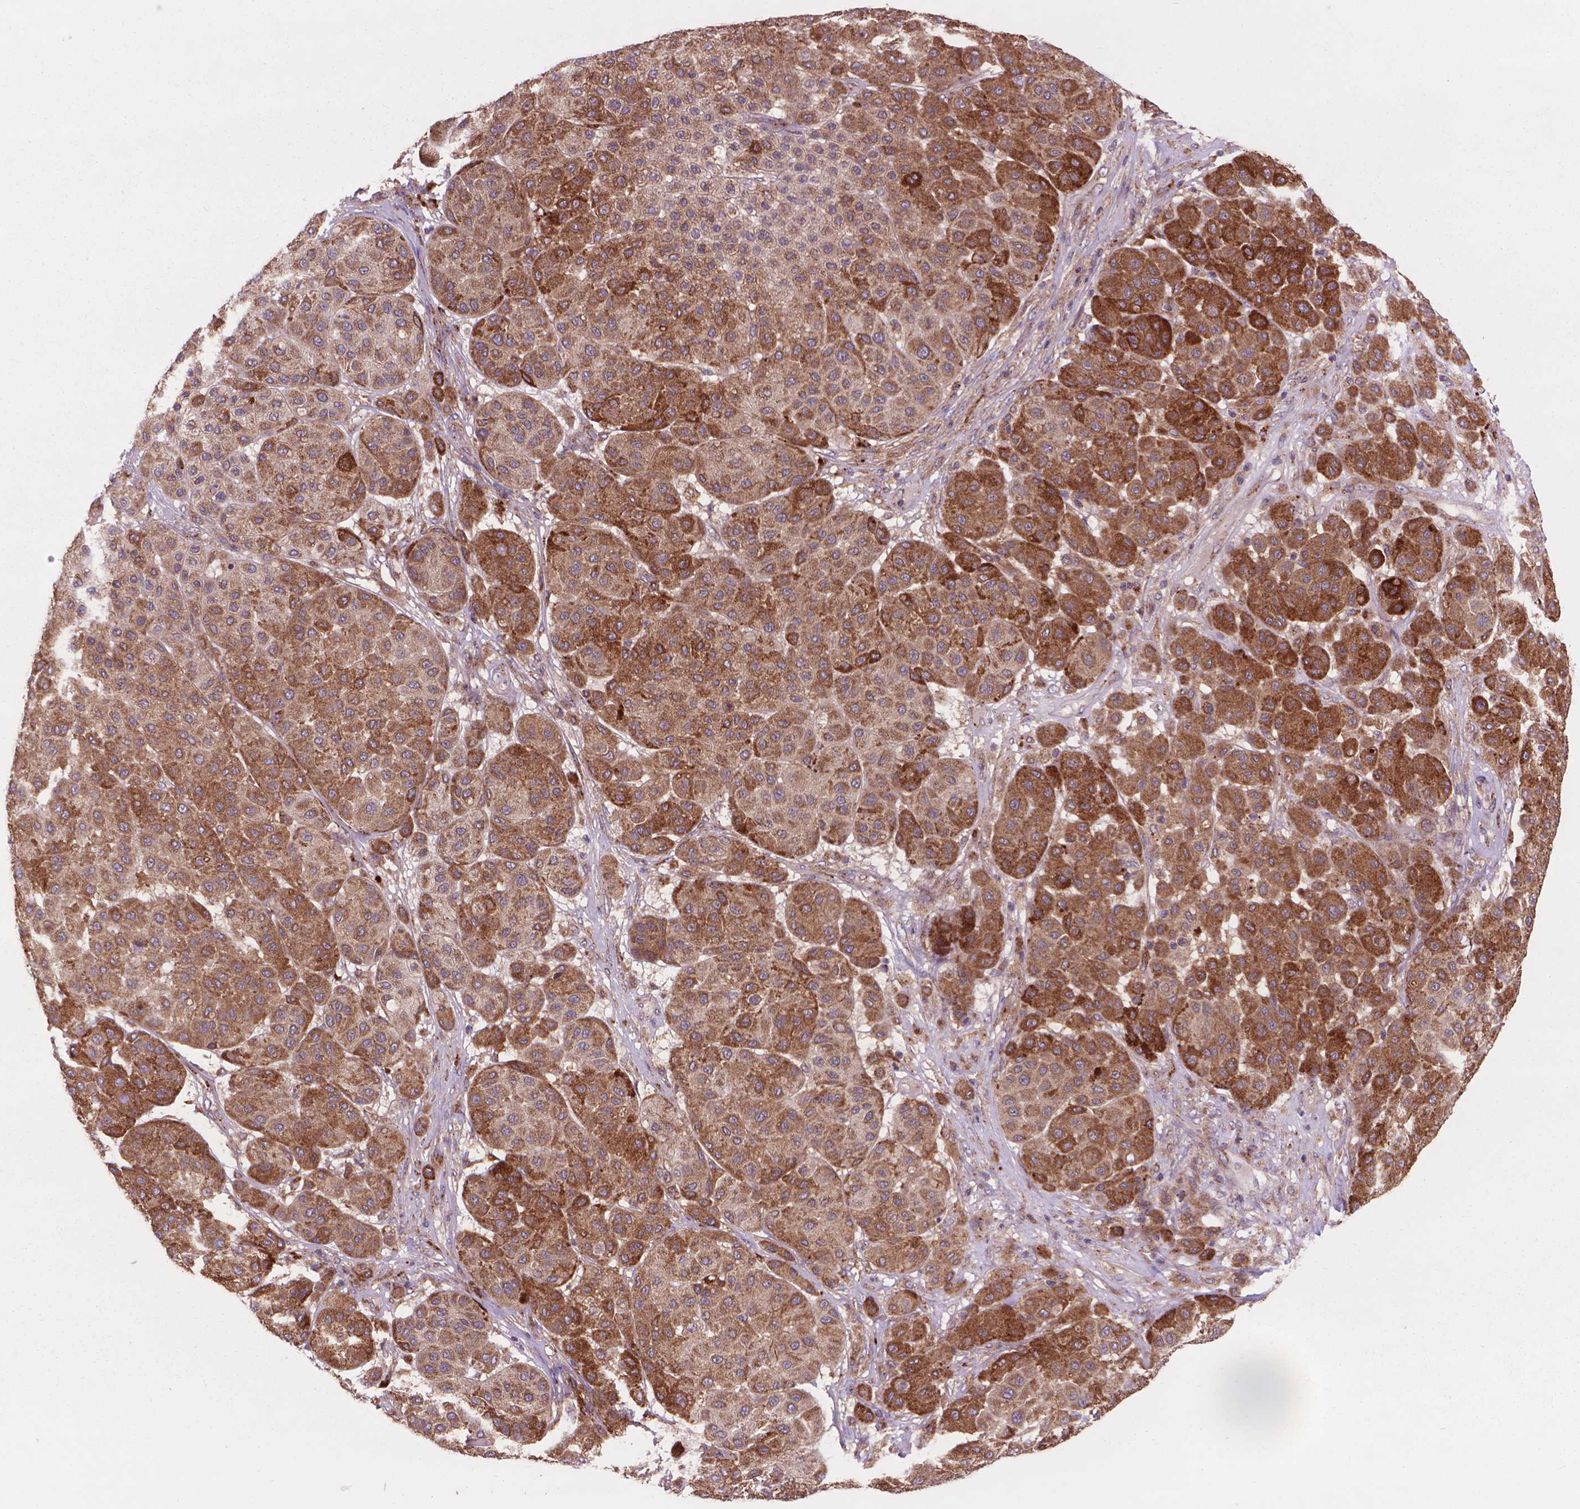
{"staining": {"intensity": "moderate", "quantity": ">75%", "location": "cytoplasmic/membranous"}, "tissue": "melanoma", "cell_type": "Tumor cells", "image_type": "cancer", "snomed": [{"axis": "morphology", "description": "Malignant melanoma, Metastatic site"}, {"axis": "topography", "description": "Smooth muscle"}], "caption": "Protein expression by immunohistochemistry (IHC) exhibits moderate cytoplasmic/membranous expression in approximately >75% of tumor cells in melanoma.", "gene": "GLB1", "patient": {"sex": "male", "age": 41}}